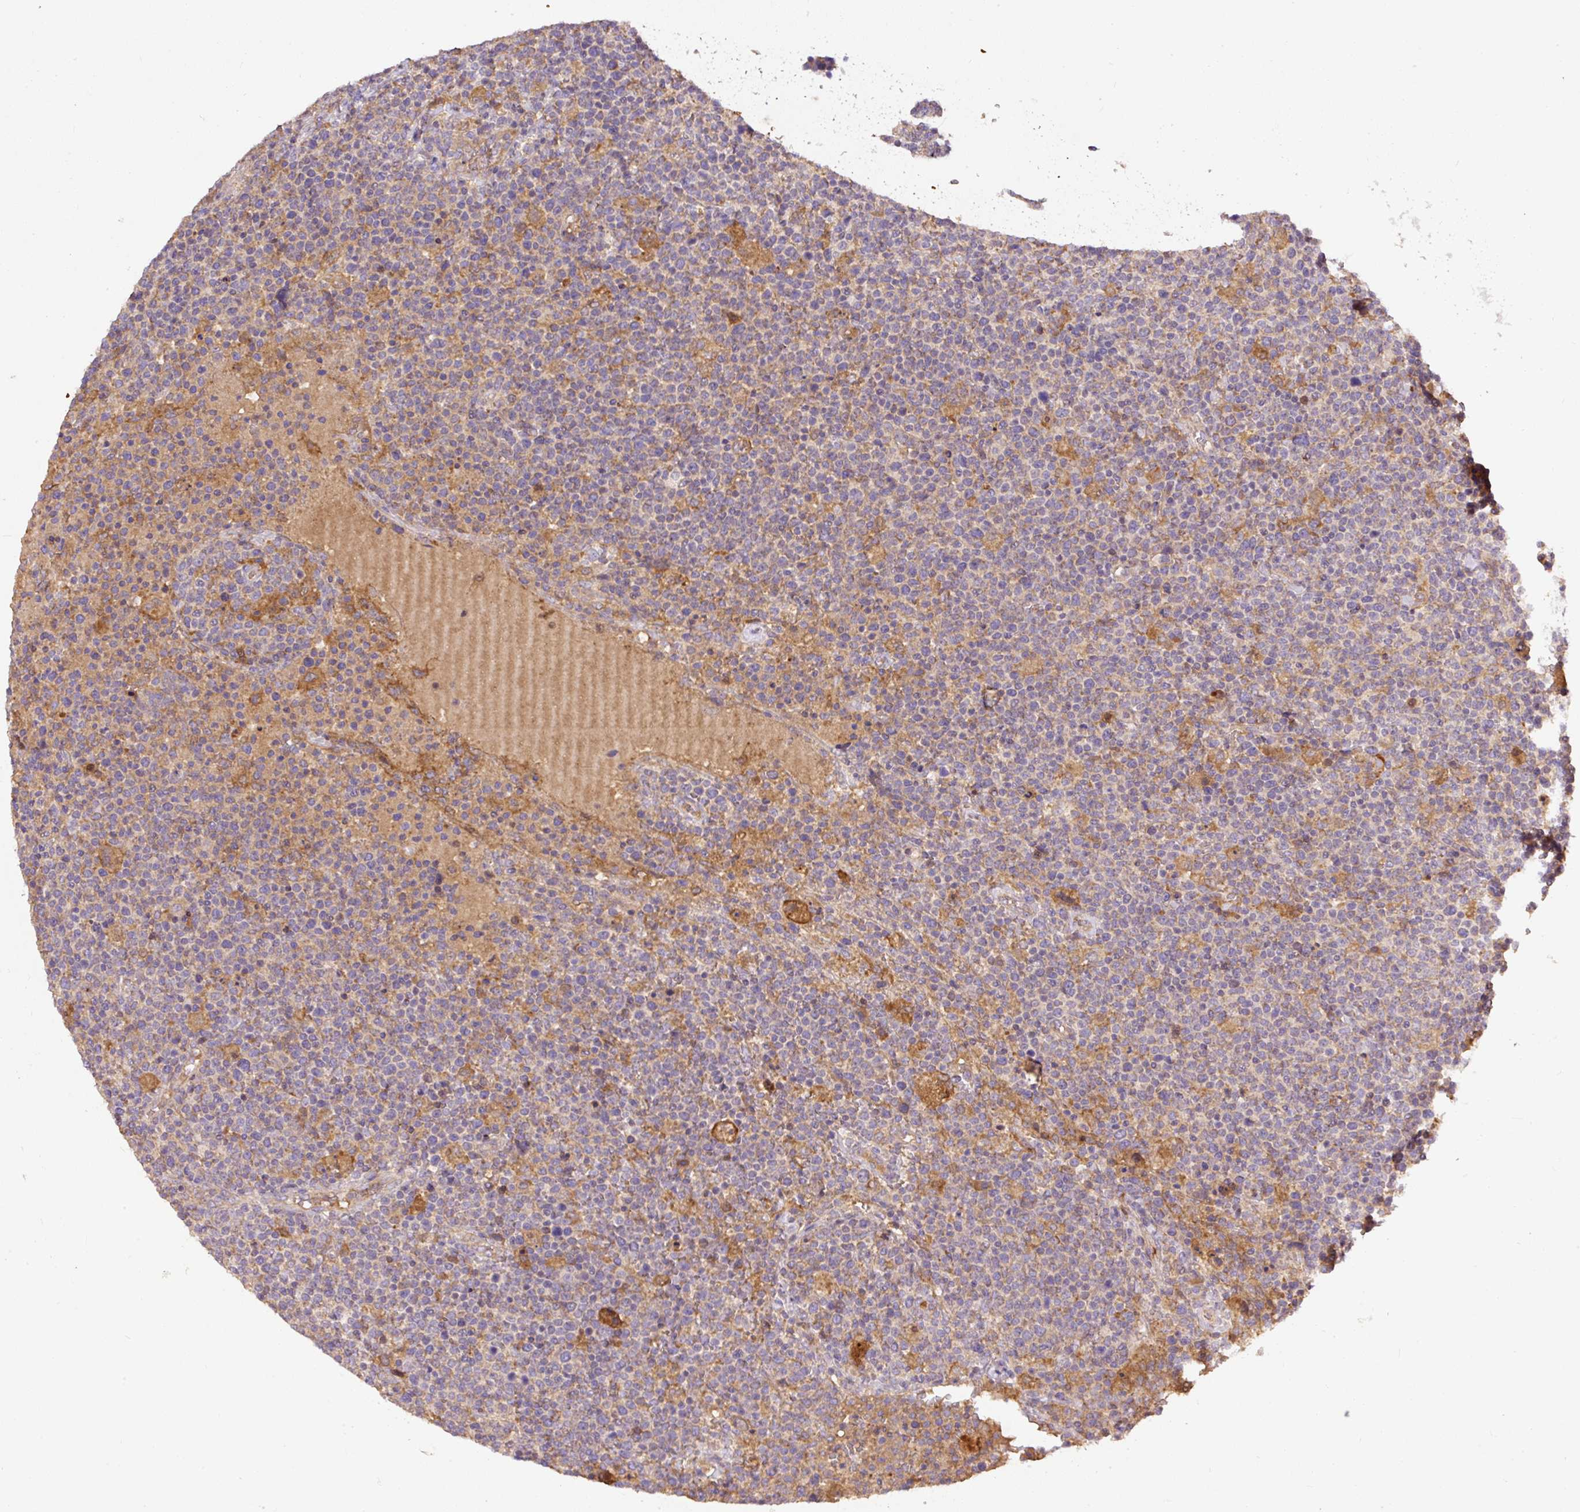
{"staining": {"intensity": "negative", "quantity": "none", "location": "none"}, "tissue": "lymphoma", "cell_type": "Tumor cells", "image_type": "cancer", "snomed": [{"axis": "morphology", "description": "Malignant lymphoma, non-Hodgkin's type, High grade"}, {"axis": "topography", "description": "Lymph node"}], "caption": "Tumor cells show no significant staining in lymphoma.", "gene": "DAPK1", "patient": {"sex": "male", "age": 61}}